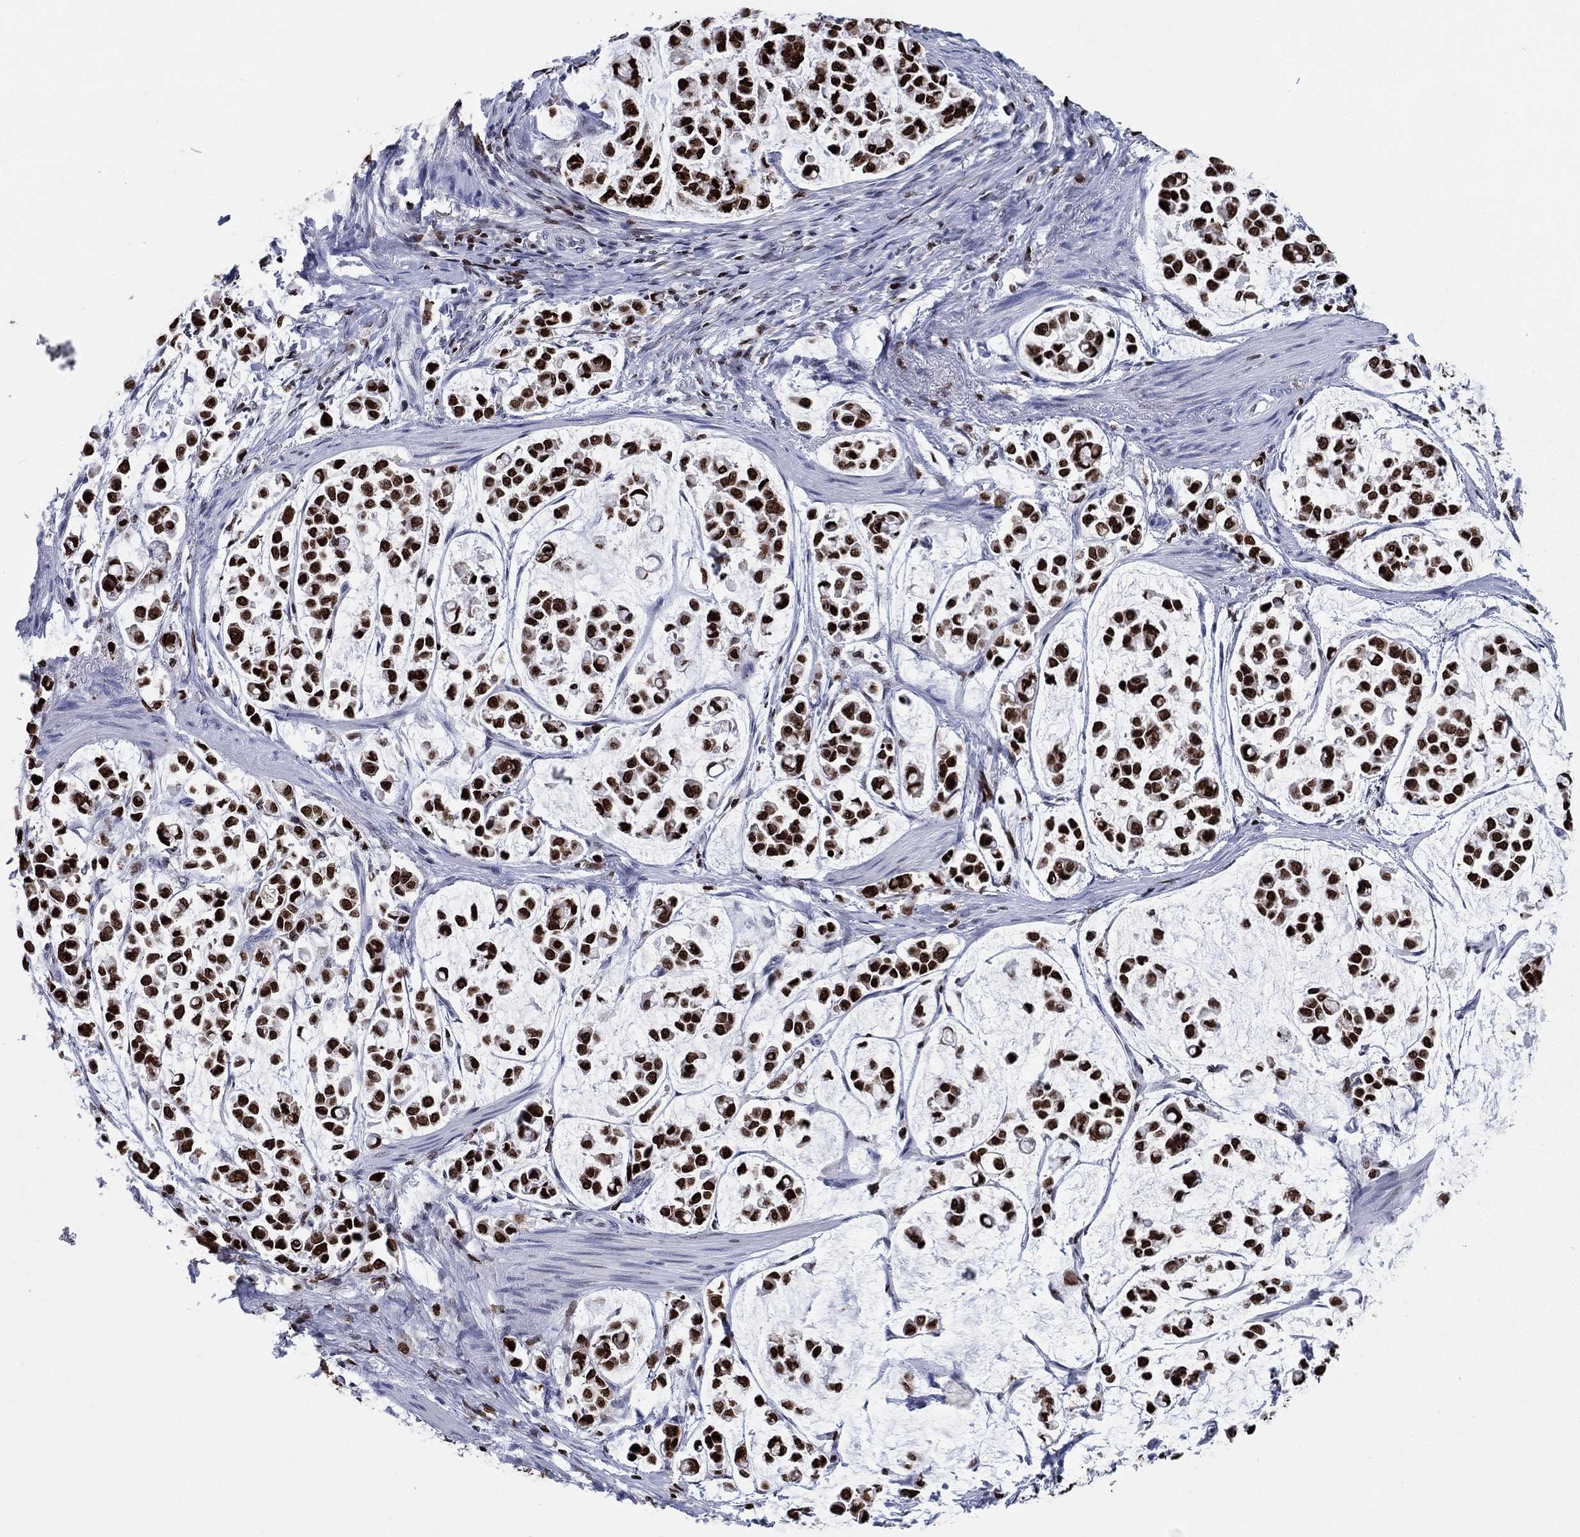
{"staining": {"intensity": "strong", "quantity": ">75%", "location": "nuclear"}, "tissue": "stomach cancer", "cell_type": "Tumor cells", "image_type": "cancer", "snomed": [{"axis": "morphology", "description": "Adenocarcinoma, NOS"}, {"axis": "topography", "description": "Stomach"}], "caption": "Immunohistochemical staining of human stomach cancer (adenocarcinoma) demonstrates high levels of strong nuclear staining in approximately >75% of tumor cells.", "gene": "HMGA1", "patient": {"sex": "male", "age": 82}}